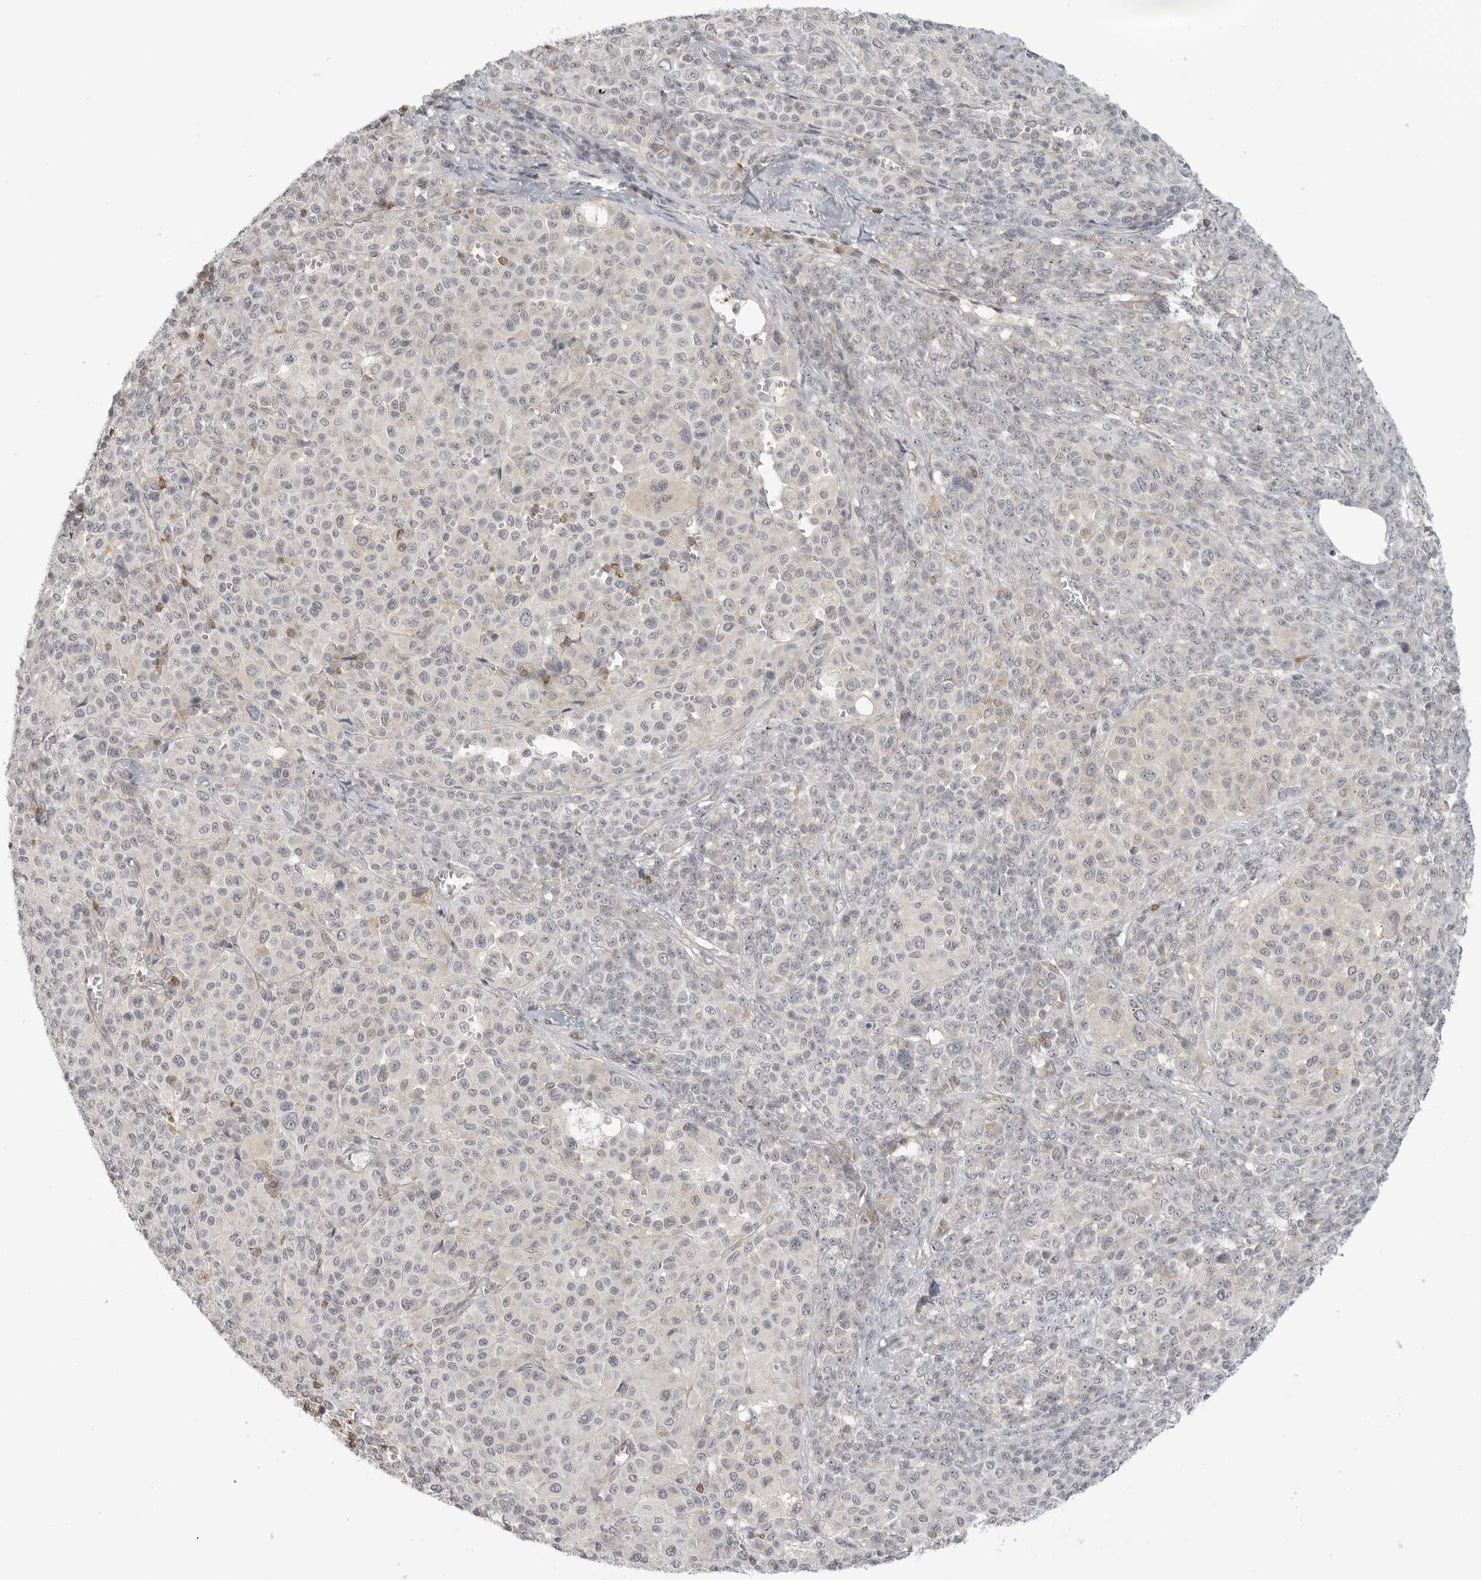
{"staining": {"intensity": "weak", "quantity": "<25%", "location": "cytoplasmic/membranous"}, "tissue": "melanoma", "cell_type": "Tumor cells", "image_type": "cancer", "snomed": [{"axis": "morphology", "description": "Malignant melanoma, Metastatic site"}, {"axis": "topography", "description": "Skin"}], "caption": "An immunohistochemistry photomicrograph of melanoma is shown. There is no staining in tumor cells of melanoma. (Brightfield microscopy of DAB immunohistochemistry at high magnification).", "gene": "SH3KBP1", "patient": {"sex": "female", "age": 74}}